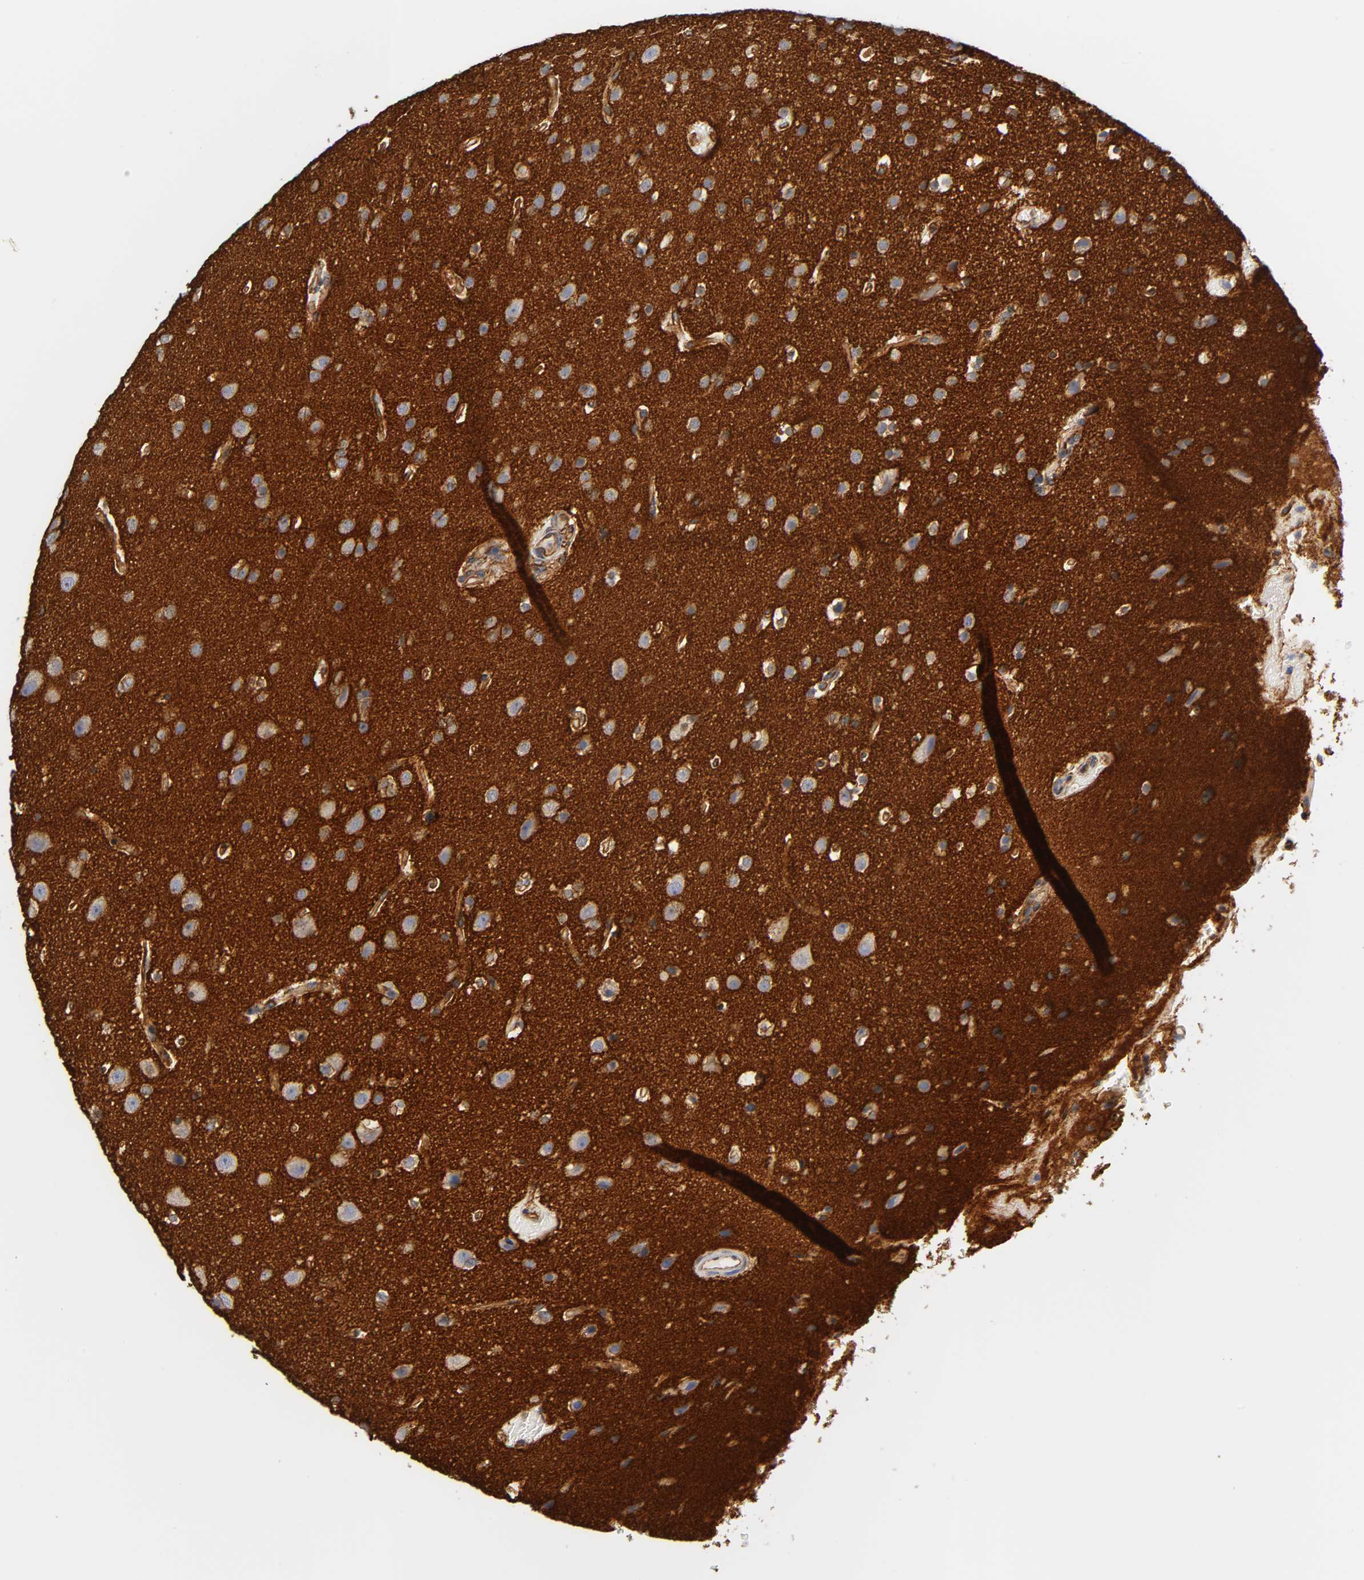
{"staining": {"intensity": "weak", "quantity": ">75%", "location": "cytoplasmic/membranous"}, "tissue": "glioma", "cell_type": "Tumor cells", "image_type": "cancer", "snomed": [{"axis": "morphology", "description": "Glioma, malignant, Low grade"}, {"axis": "topography", "description": "Cerebral cortex"}], "caption": "Tumor cells display weak cytoplasmic/membranous expression in approximately >75% of cells in malignant glioma (low-grade).", "gene": "SPTAN1", "patient": {"sex": "female", "age": 47}}